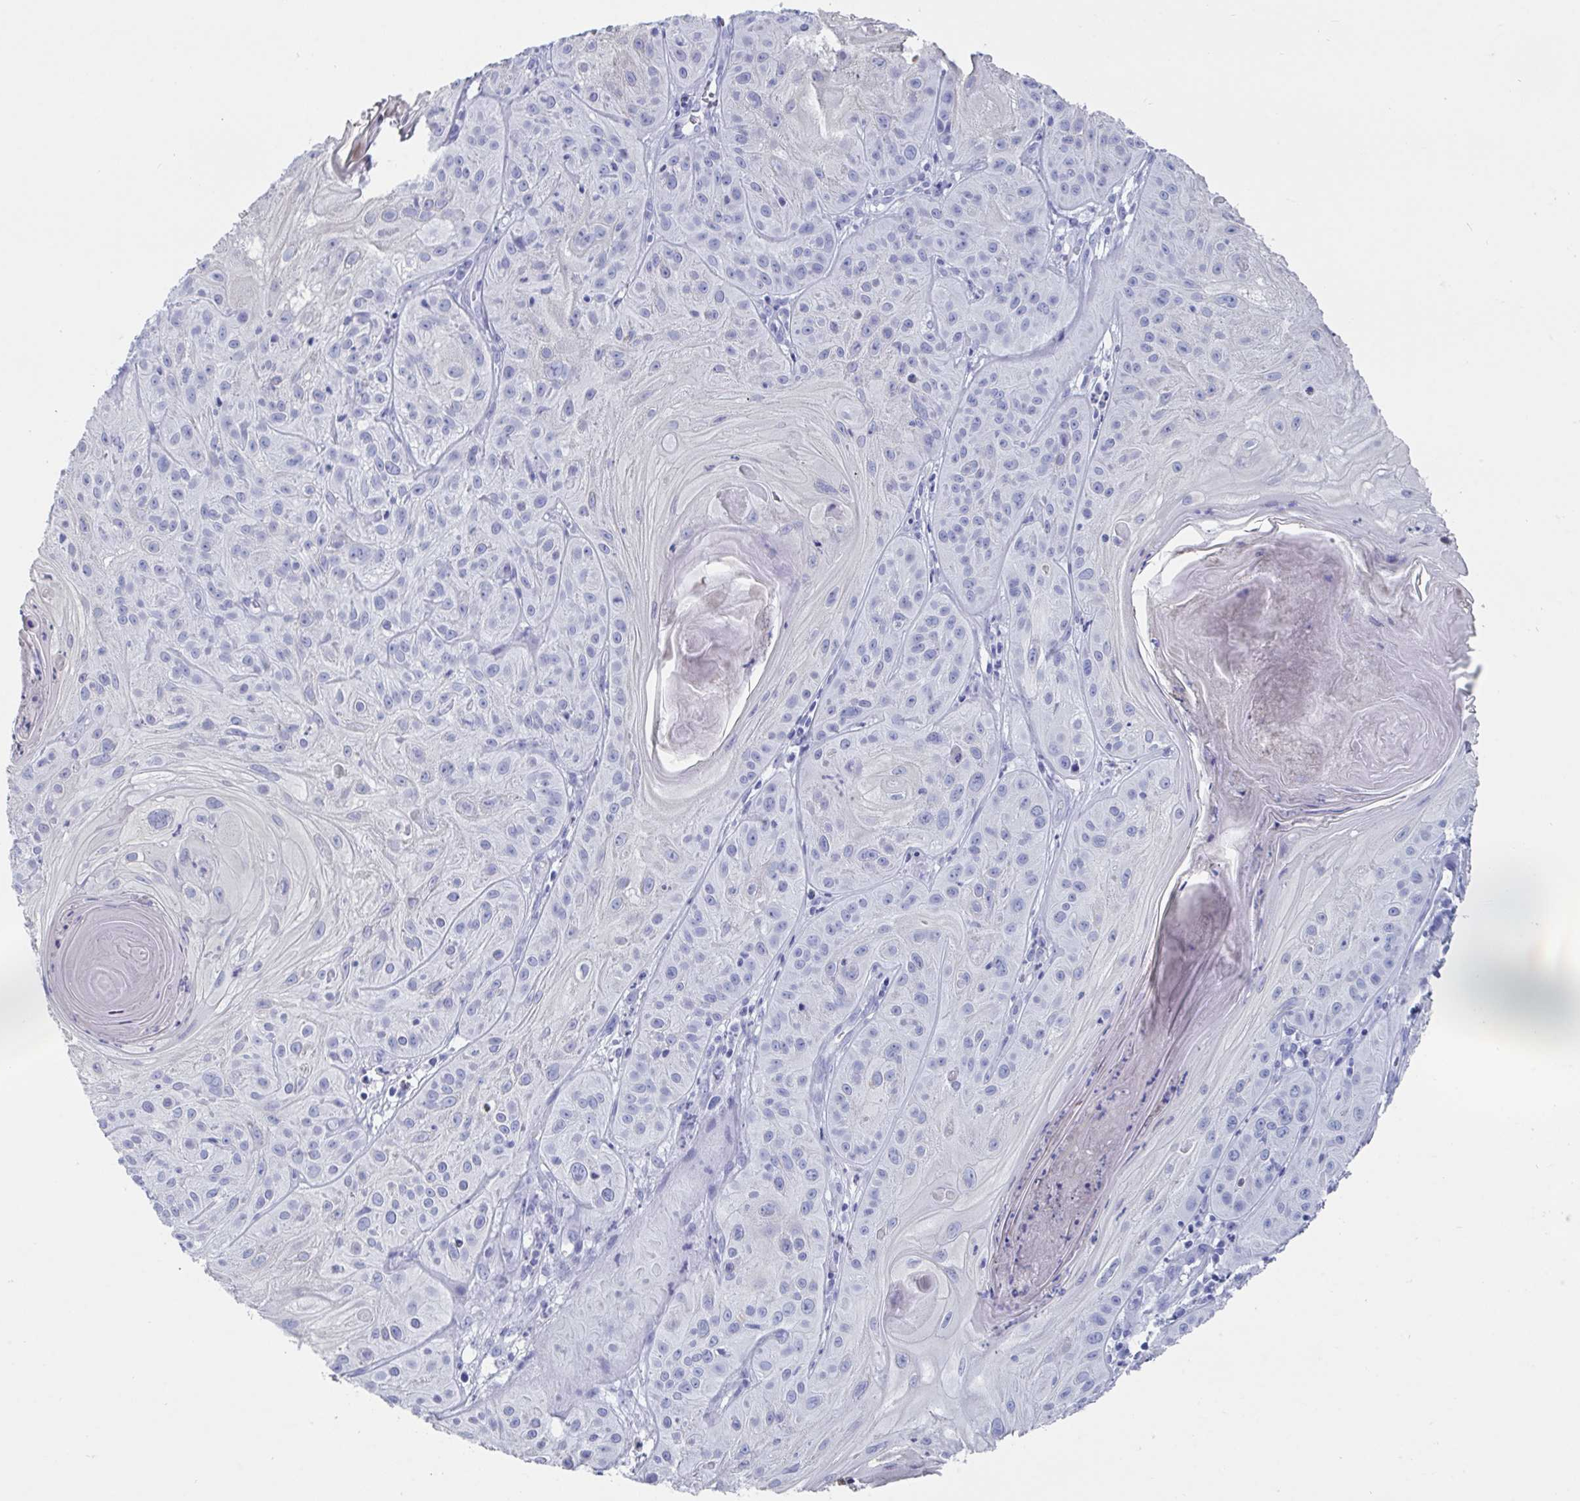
{"staining": {"intensity": "negative", "quantity": "none", "location": "none"}, "tissue": "skin cancer", "cell_type": "Tumor cells", "image_type": "cancer", "snomed": [{"axis": "morphology", "description": "Squamous cell carcinoma, NOS"}, {"axis": "topography", "description": "Skin"}], "caption": "High magnification brightfield microscopy of skin squamous cell carcinoma stained with DAB (brown) and counterstained with hematoxylin (blue): tumor cells show no significant positivity. (DAB immunohistochemistry with hematoxylin counter stain).", "gene": "CDX4", "patient": {"sex": "male", "age": 85}}